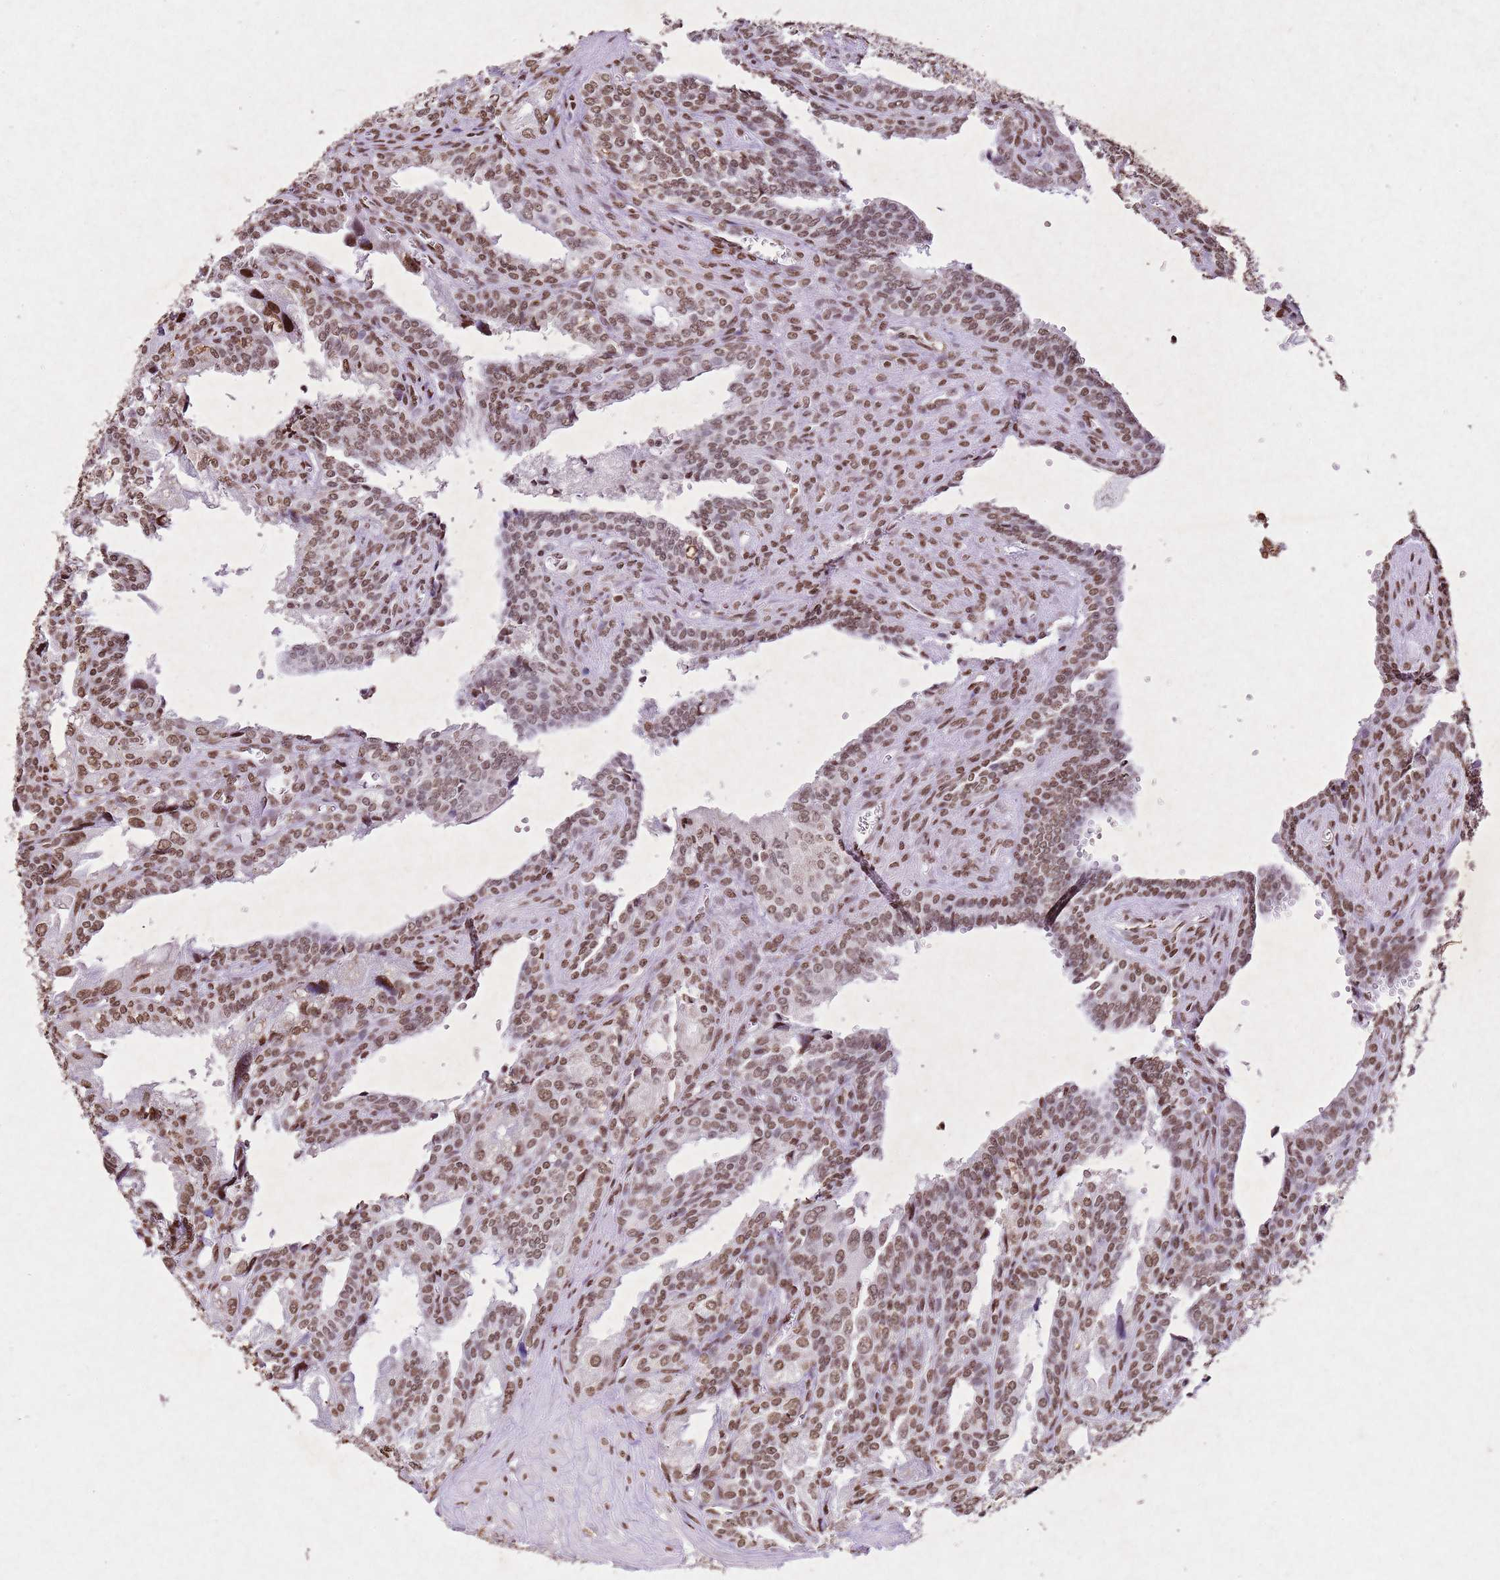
{"staining": {"intensity": "moderate", "quantity": ">75%", "location": "nuclear"}, "tissue": "seminal vesicle", "cell_type": "Glandular cells", "image_type": "normal", "snomed": [{"axis": "morphology", "description": "Normal tissue, NOS"}, {"axis": "topography", "description": "Seminal veicle"}], "caption": "Benign seminal vesicle was stained to show a protein in brown. There is medium levels of moderate nuclear staining in approximately >75% of glandular cells. The staining was performed using DAB (3,3'-diaminobenzidine), with brown indicating positive protein expression. Nuclei are stained blue with hematoxylin.", "gene": "BMAL1", "patient": {"sex": "male", "age": 67}}